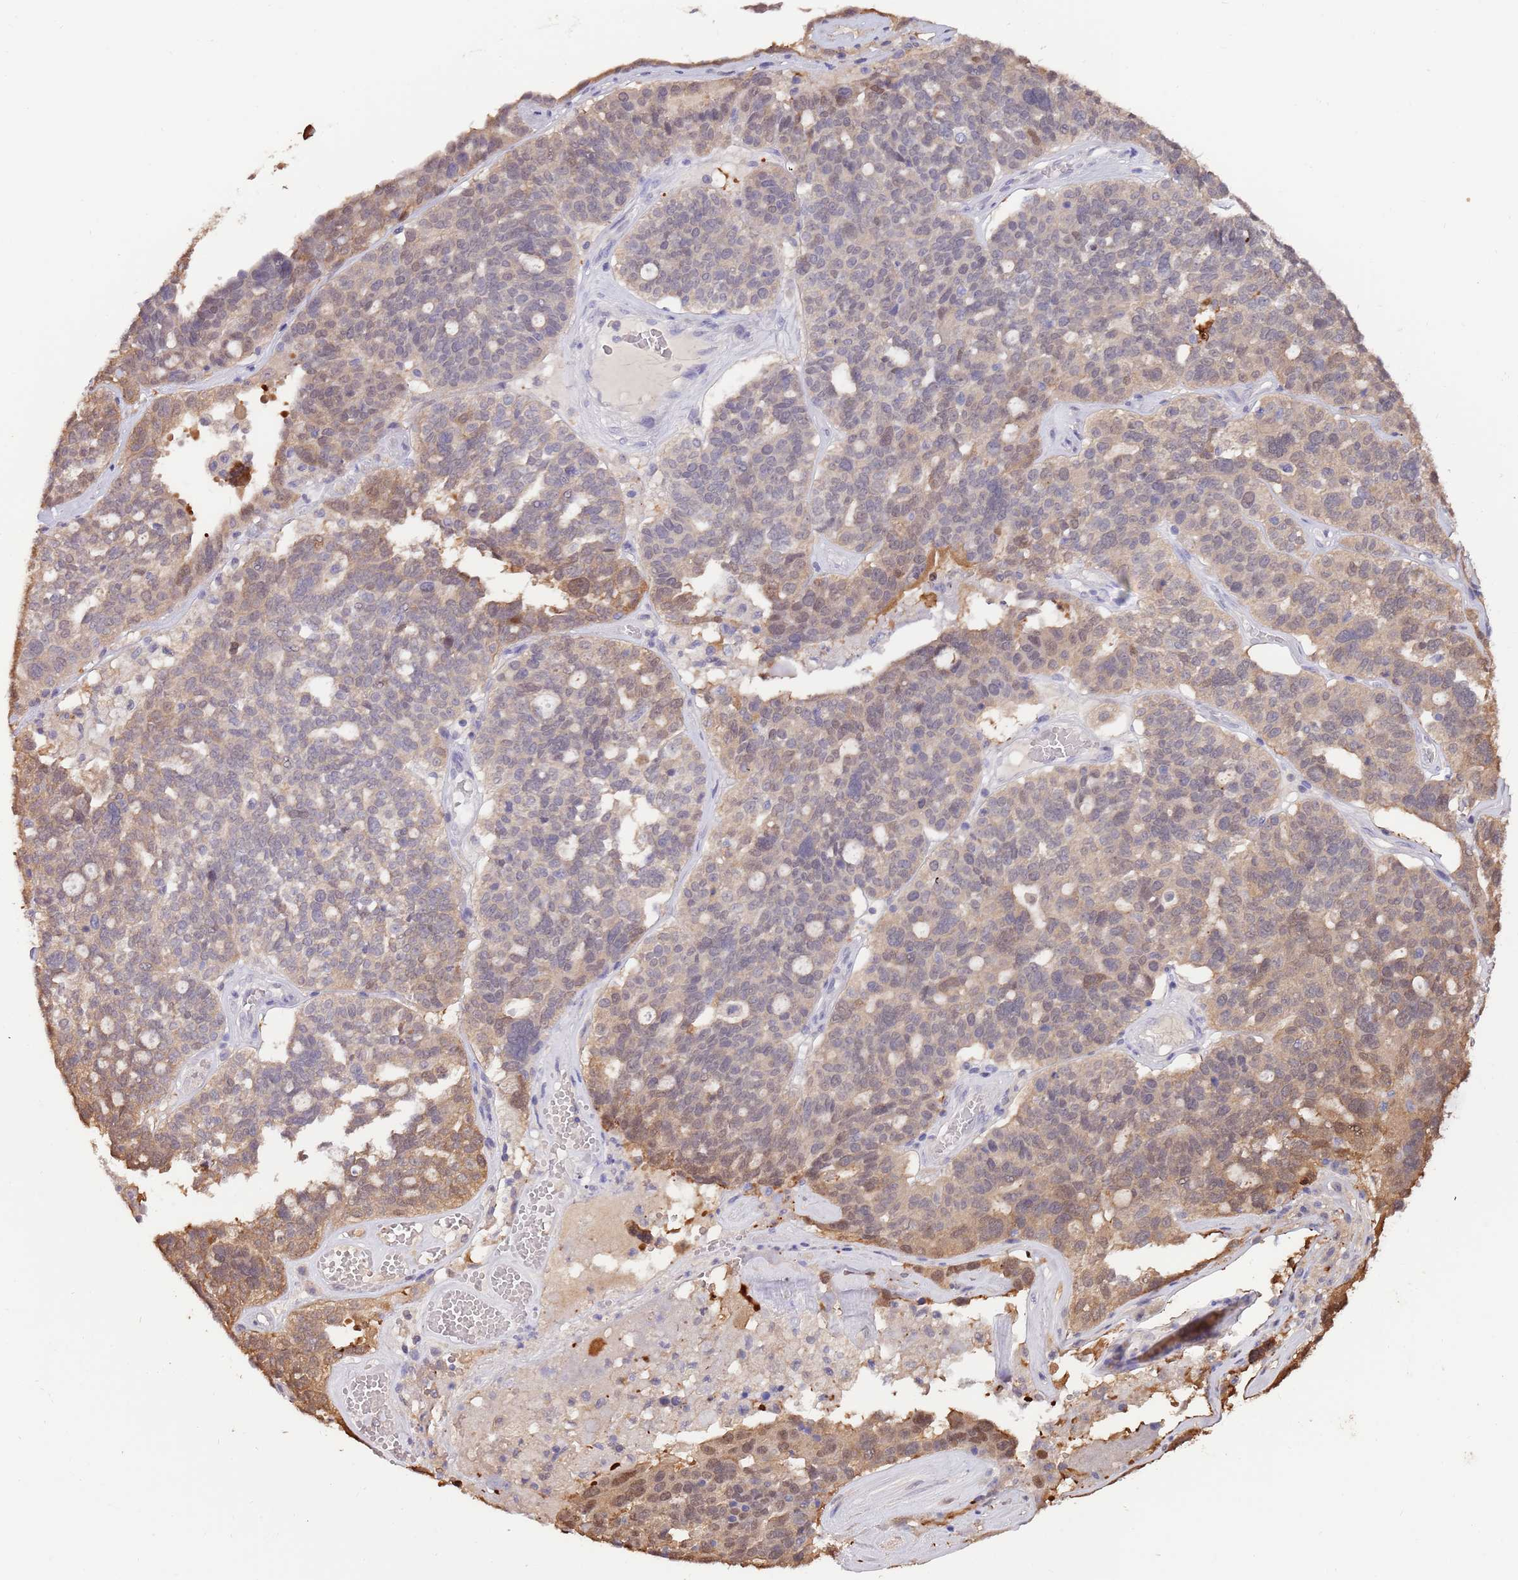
{"staining": {"intensity": "moderate", "quantity": "<25%", "location": "cytoplasmic/membranous,nuclear"}, "tissue": "ovarian cancer", "cell_type": "Tumor cells", "image_type": "cancer", "snomed": [{"axis": "morphology", "description": "Cystadenocarcinoma, serous, NOS"}, {"axis": "topography", "description": "Ovary"}], "caption": "Ovarian cancer was stained to show a protein in brown. There is low levels of moderate cytoplasmic/membranous and nuclear staining in approximately <25% of tumor cells.", "gene": "AP5S1", "patient": {"sex": "female", "age": 59}}